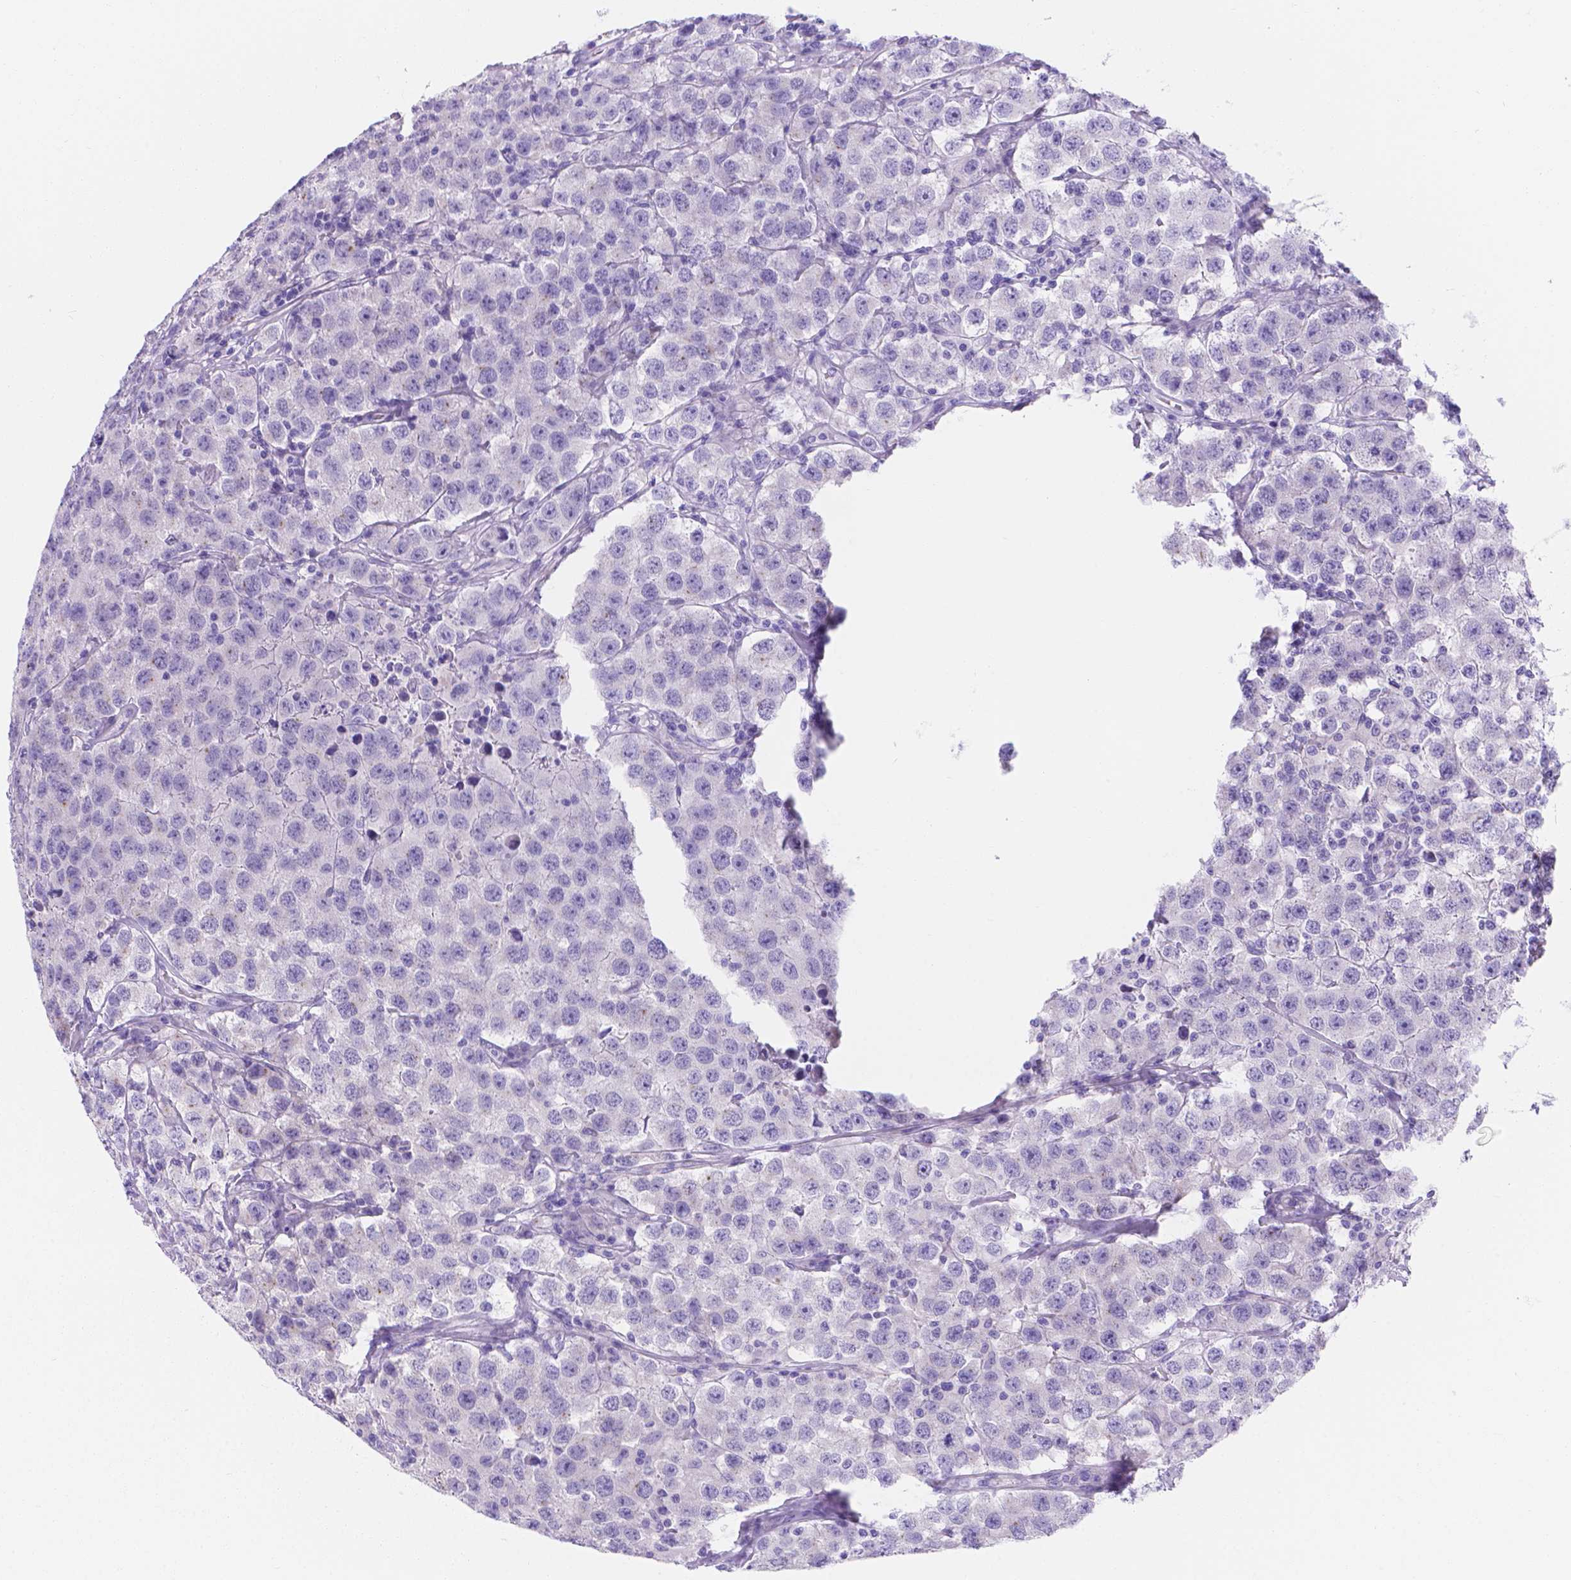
{"staining": {"intensity": "negative", "quantity": "none", "location": "none"}, "tissue": "testis cancer", "cell_type": "Tumor cells", "image_type": "cancer", "snomed": [{"axis": "morphology", "description": "Seminoma, NOS"}, {"axis": "topography", "description": "Testis"}], "caption": "An immunohistochemistry histopathology image of seminoma (testis) is shown. There is no staining in tumor cells of seminoma (testis).", "gene": "MLN", "patient": {"sex": "male", "age": 52}}